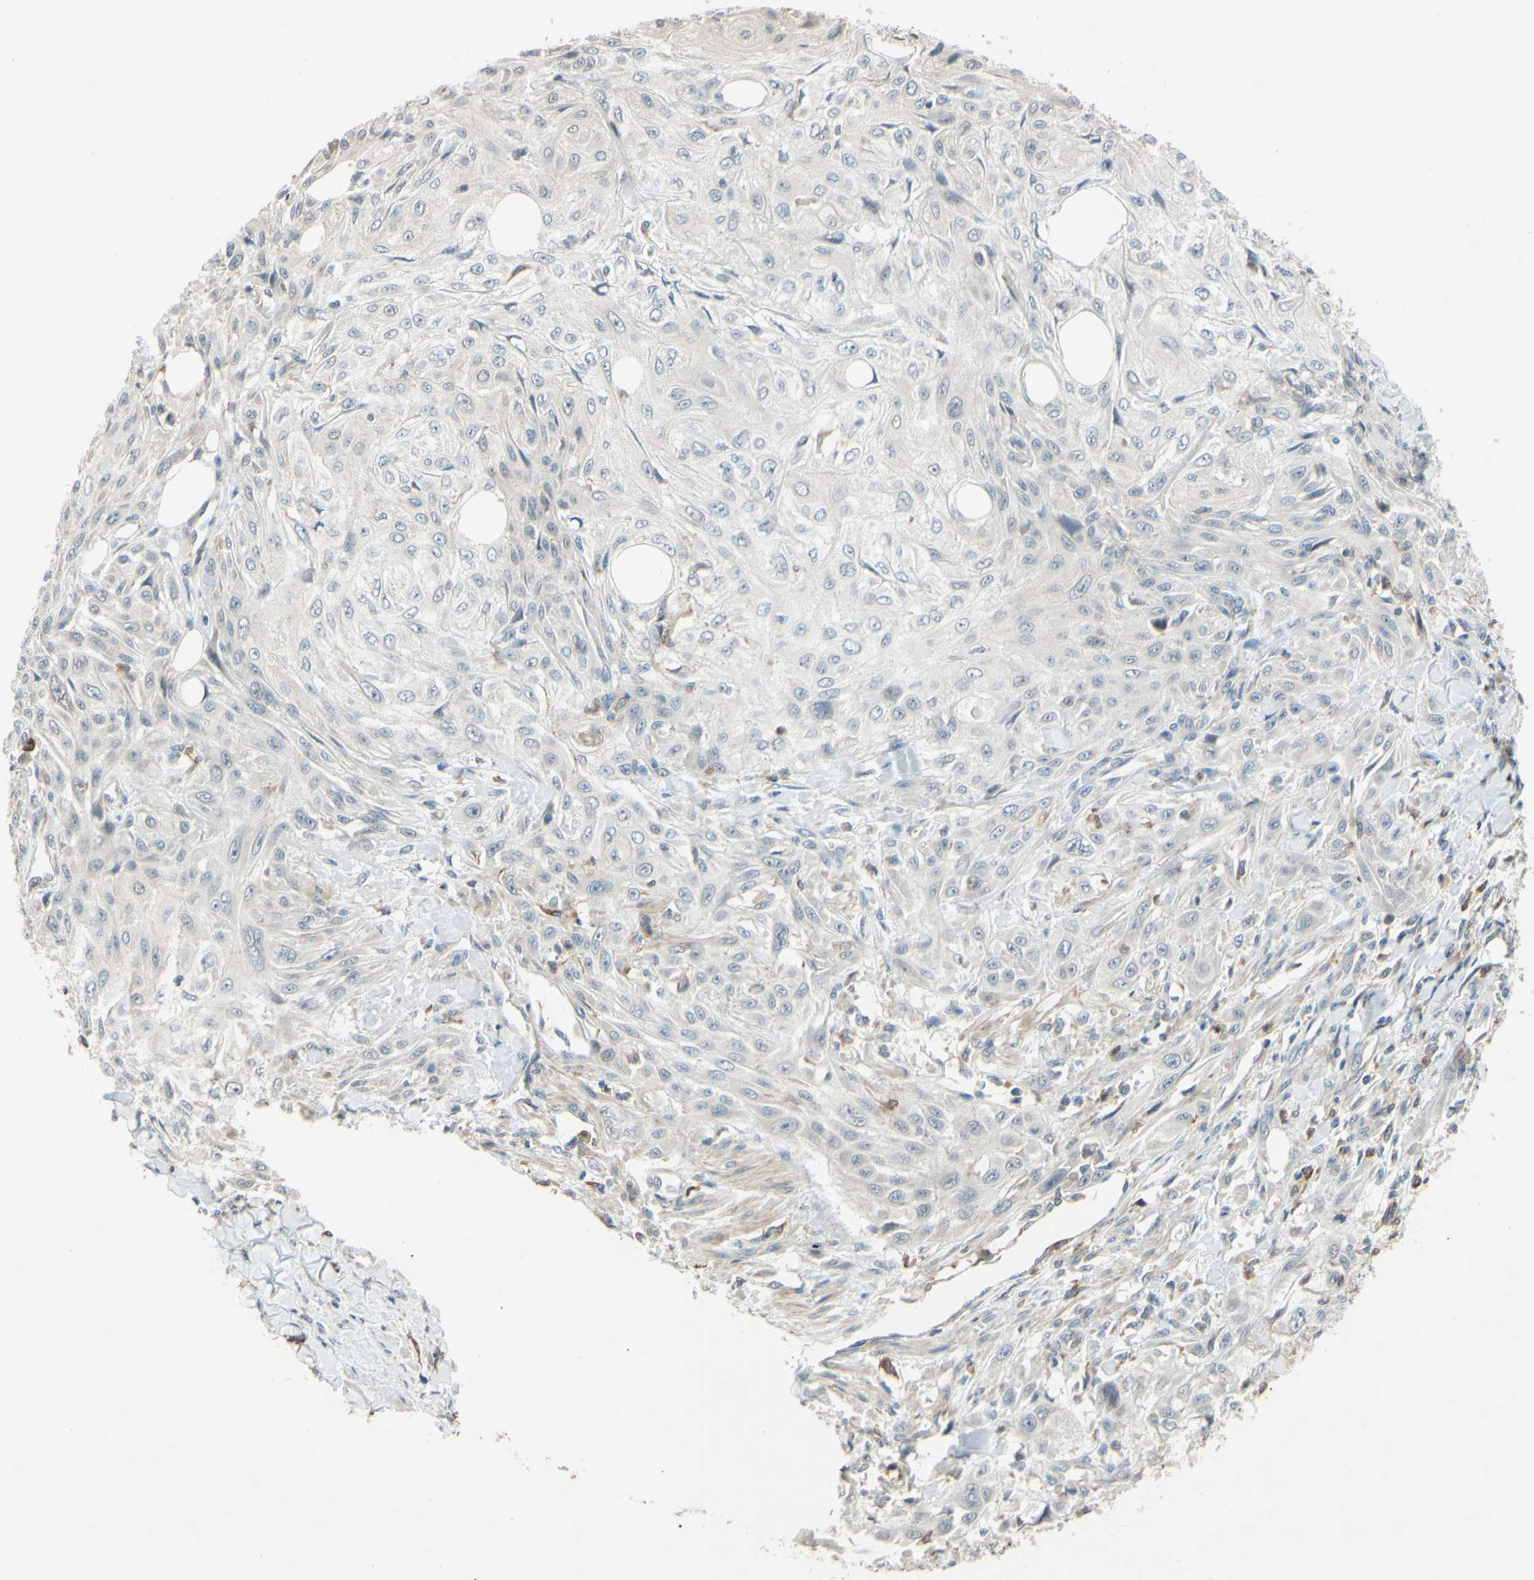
{"staining": {"intensity": "negative", "quantity": "none", "location": "none"}, "tissue": "skin cancer", "cell_type": "Tumor cells", "image_type": "cancer", "snomed": [{"axis": "morphology", "description": "Squamous cell carcinoma, NOS"}, {"axis": "topography", "description": "Skin"}], "caption": "Skin cancer (squamous cell carcinoma) was stained to show a protein in brown. There is no significant staining in tumor cells.", "gene": "GATA1", "patient": {"sex": "male", "age": 75}}